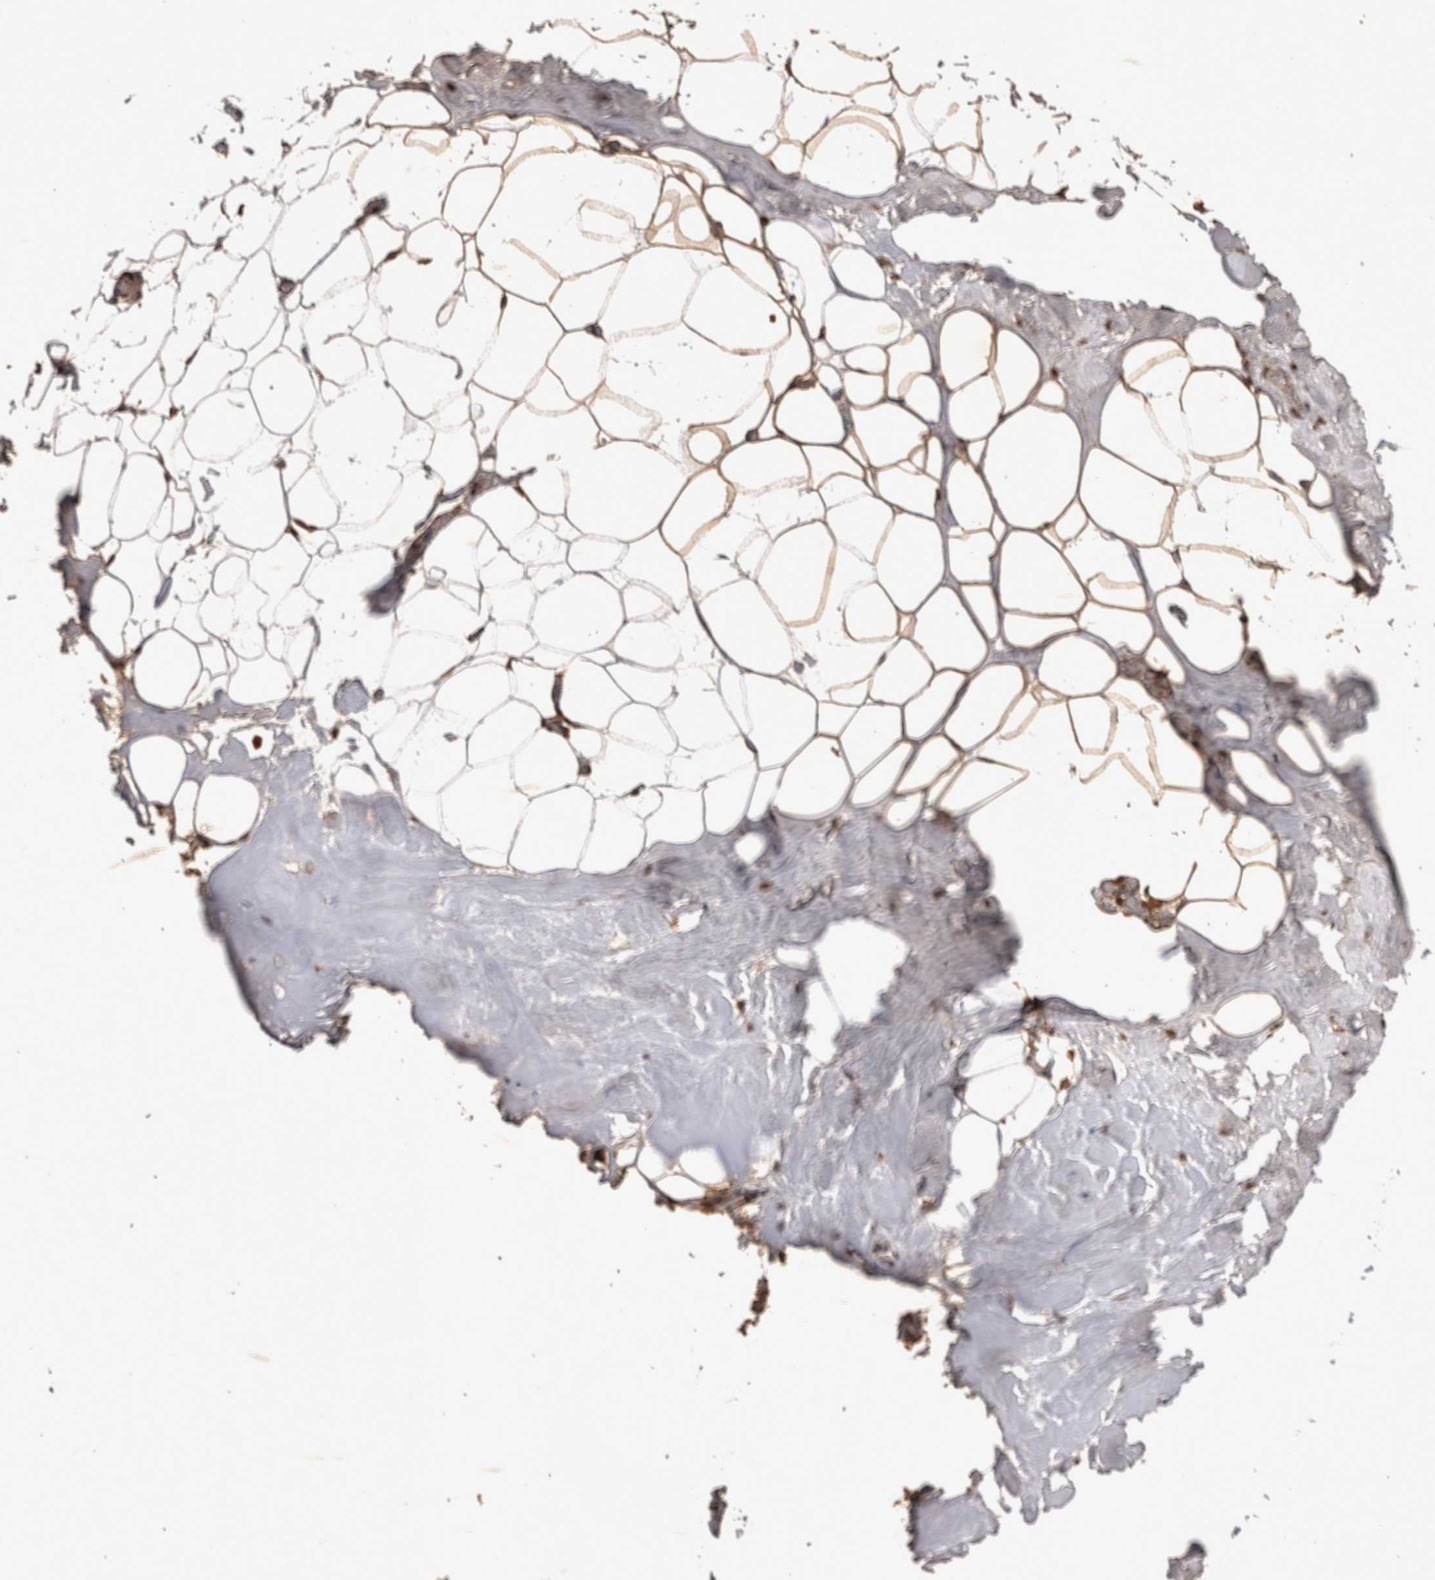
{"staining": {"intensity": "moderate", "quantity": ">75%", "location": "cytoplasmic/membranous"}, "tissue": "adipose tissue", "cell_type": "Adipocytes", "image_type": "normal", "snomed": [{"axis": "morphology", "description": "Normal tissue, NOS"}, {"axis": "morphology", "description": "Fibrosis, NOS"}, {"axis": "topography", "description": "Breast"}, {"axis": "topography", "description": "Adipose tissue"}], "caption": "The photomicrograph demonstrates a brown stain indicating the presence of a protein in the cytoplasmic/membranous of adipocytes in adipose tissue.", "gene": "OAS2", "patient": {"sex": "female", "age": 39}}